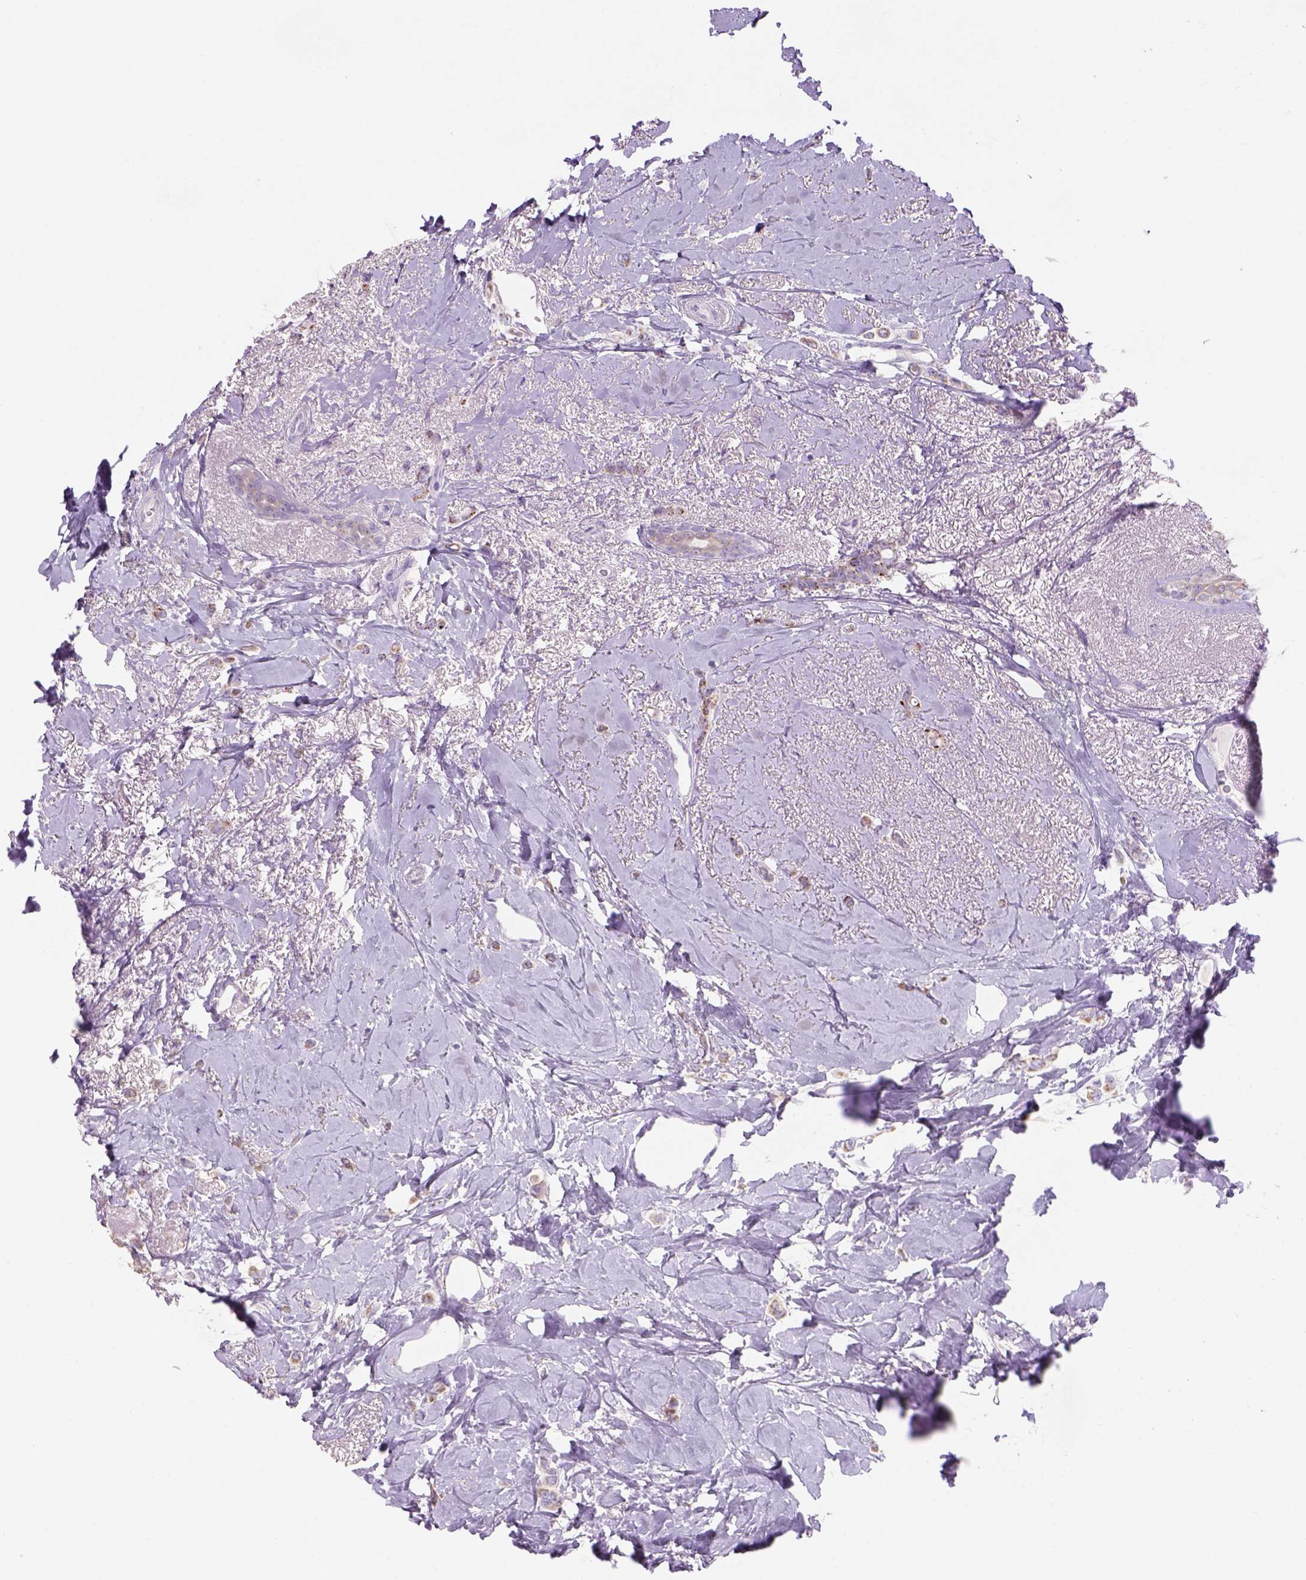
{"staining": {"intensity": "weak", "quantity": "25%-75%", "location": "cytoplasmic/membranous"}, "tissue": "breast cancer", "cell_type": "Tumor cells", "image_type": "cancer", "snomed": [{"axis": "morphology", "description": "Lobular carcinoma"}, {"axis": "topography", "description": "Breast"}], "caption": "DAB immunohistochemical staining of human lobular carcinoma (breast) exhibits weak cytoplasmic/membranous protein expression in about 25%-75% of tumor cells. (Stains: DAB (3,3'-diaminobenzidine) in brown, nuclei in blue, Microscopy: brightfield microscopy at high magnification).", "gene": "ADGRV1", "patient": {"sex": "female", "age": 66}}